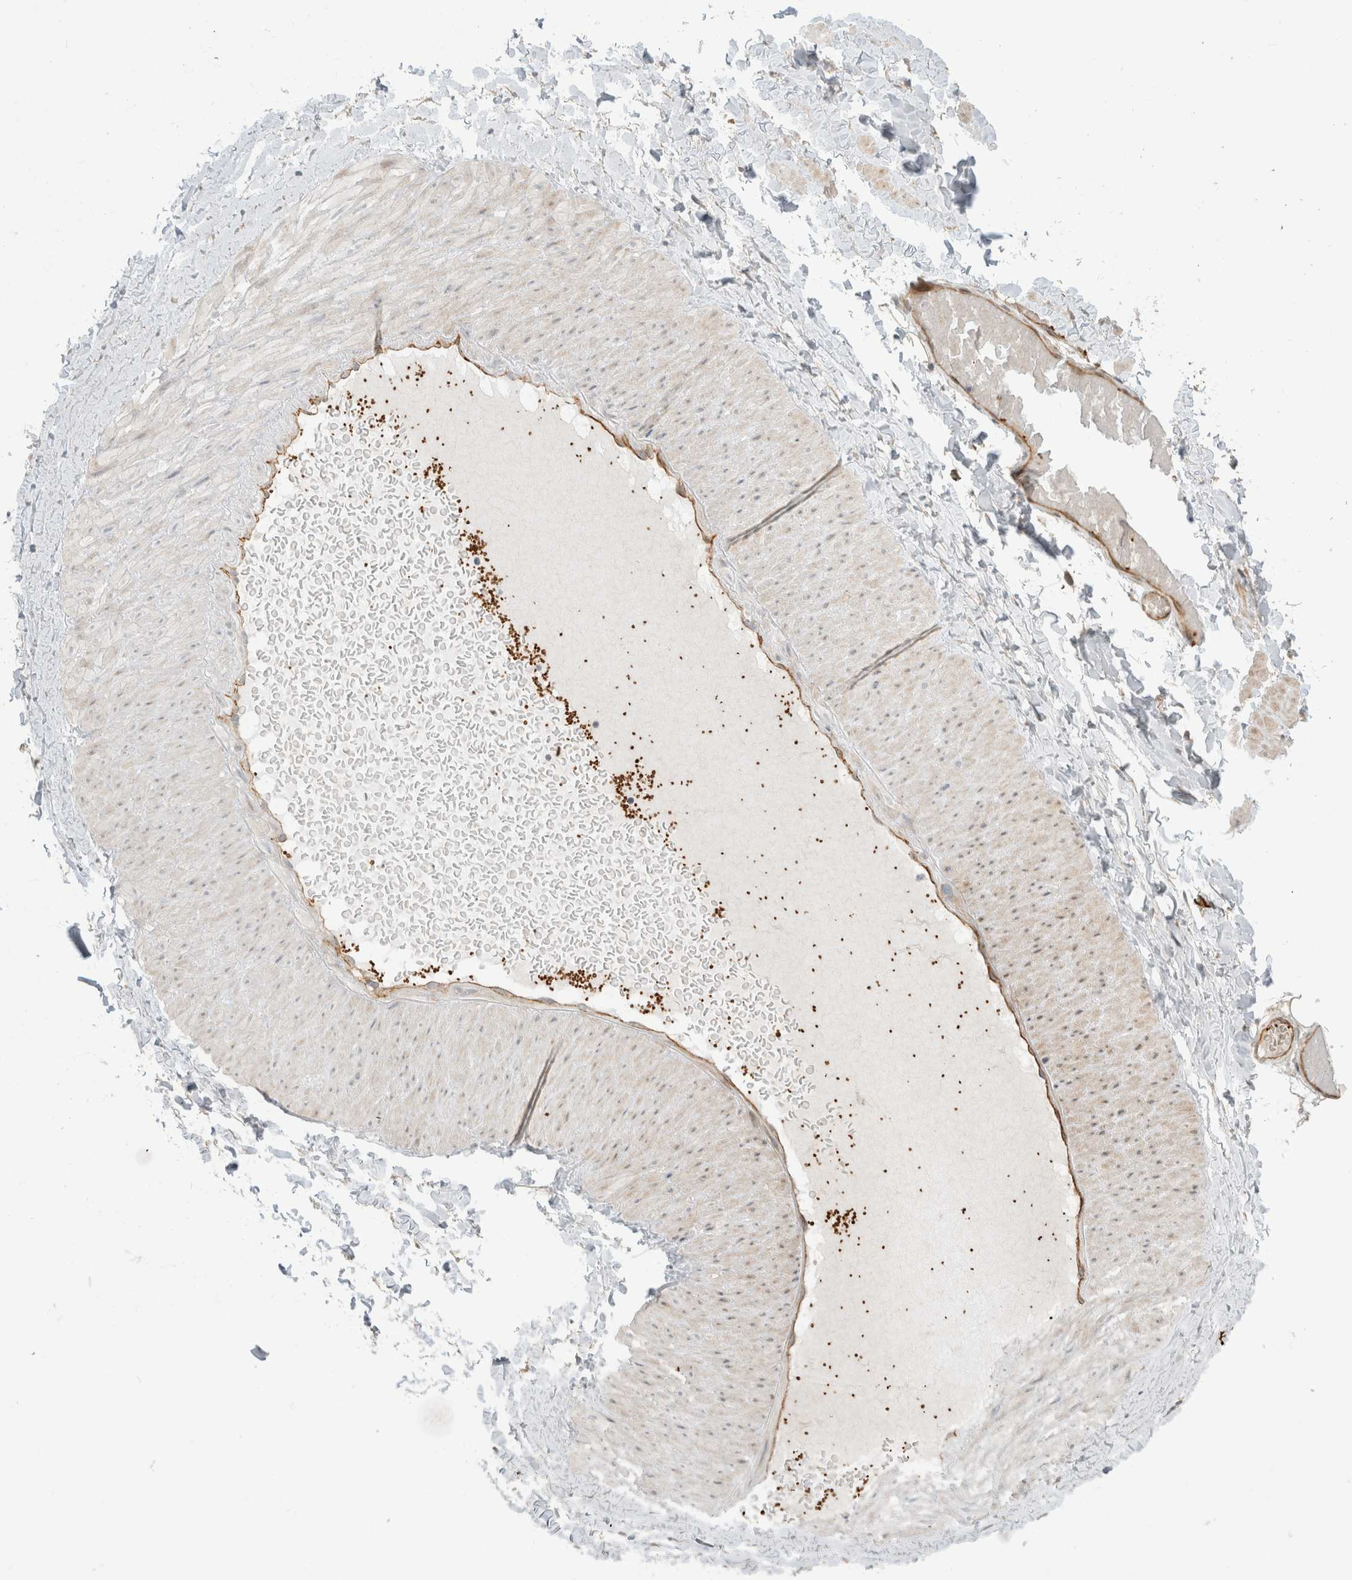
{"staining": {"intensity": "weak", "quantity": "<25%", "location": "cytoplasmic/membranous"}, "tissue": "adipose tissue", "cell_type": "Adipocytes", "image_type": "normal", "snomed": [{"axis": "morphology", "description": "Normal tissue, NOS"}, {"axis": "topography", "description": "Adipose tissue"}, {"axis": "topography", "description": "Vascular tissue"}, {"axis": "topography", "description": "Peripheral nerve tissue"}], "caption": "Immunohistochemistry (IHC) of benign adipose tissue shows no staining in adipocytes. The staining is performed using DAB (3,3'-diaminobenzidine) brown chromogen with nuclei counter-stained in using hematoxylin.", "gene": "KPNA5", "patient": {"sex": "male", "age": 25}}